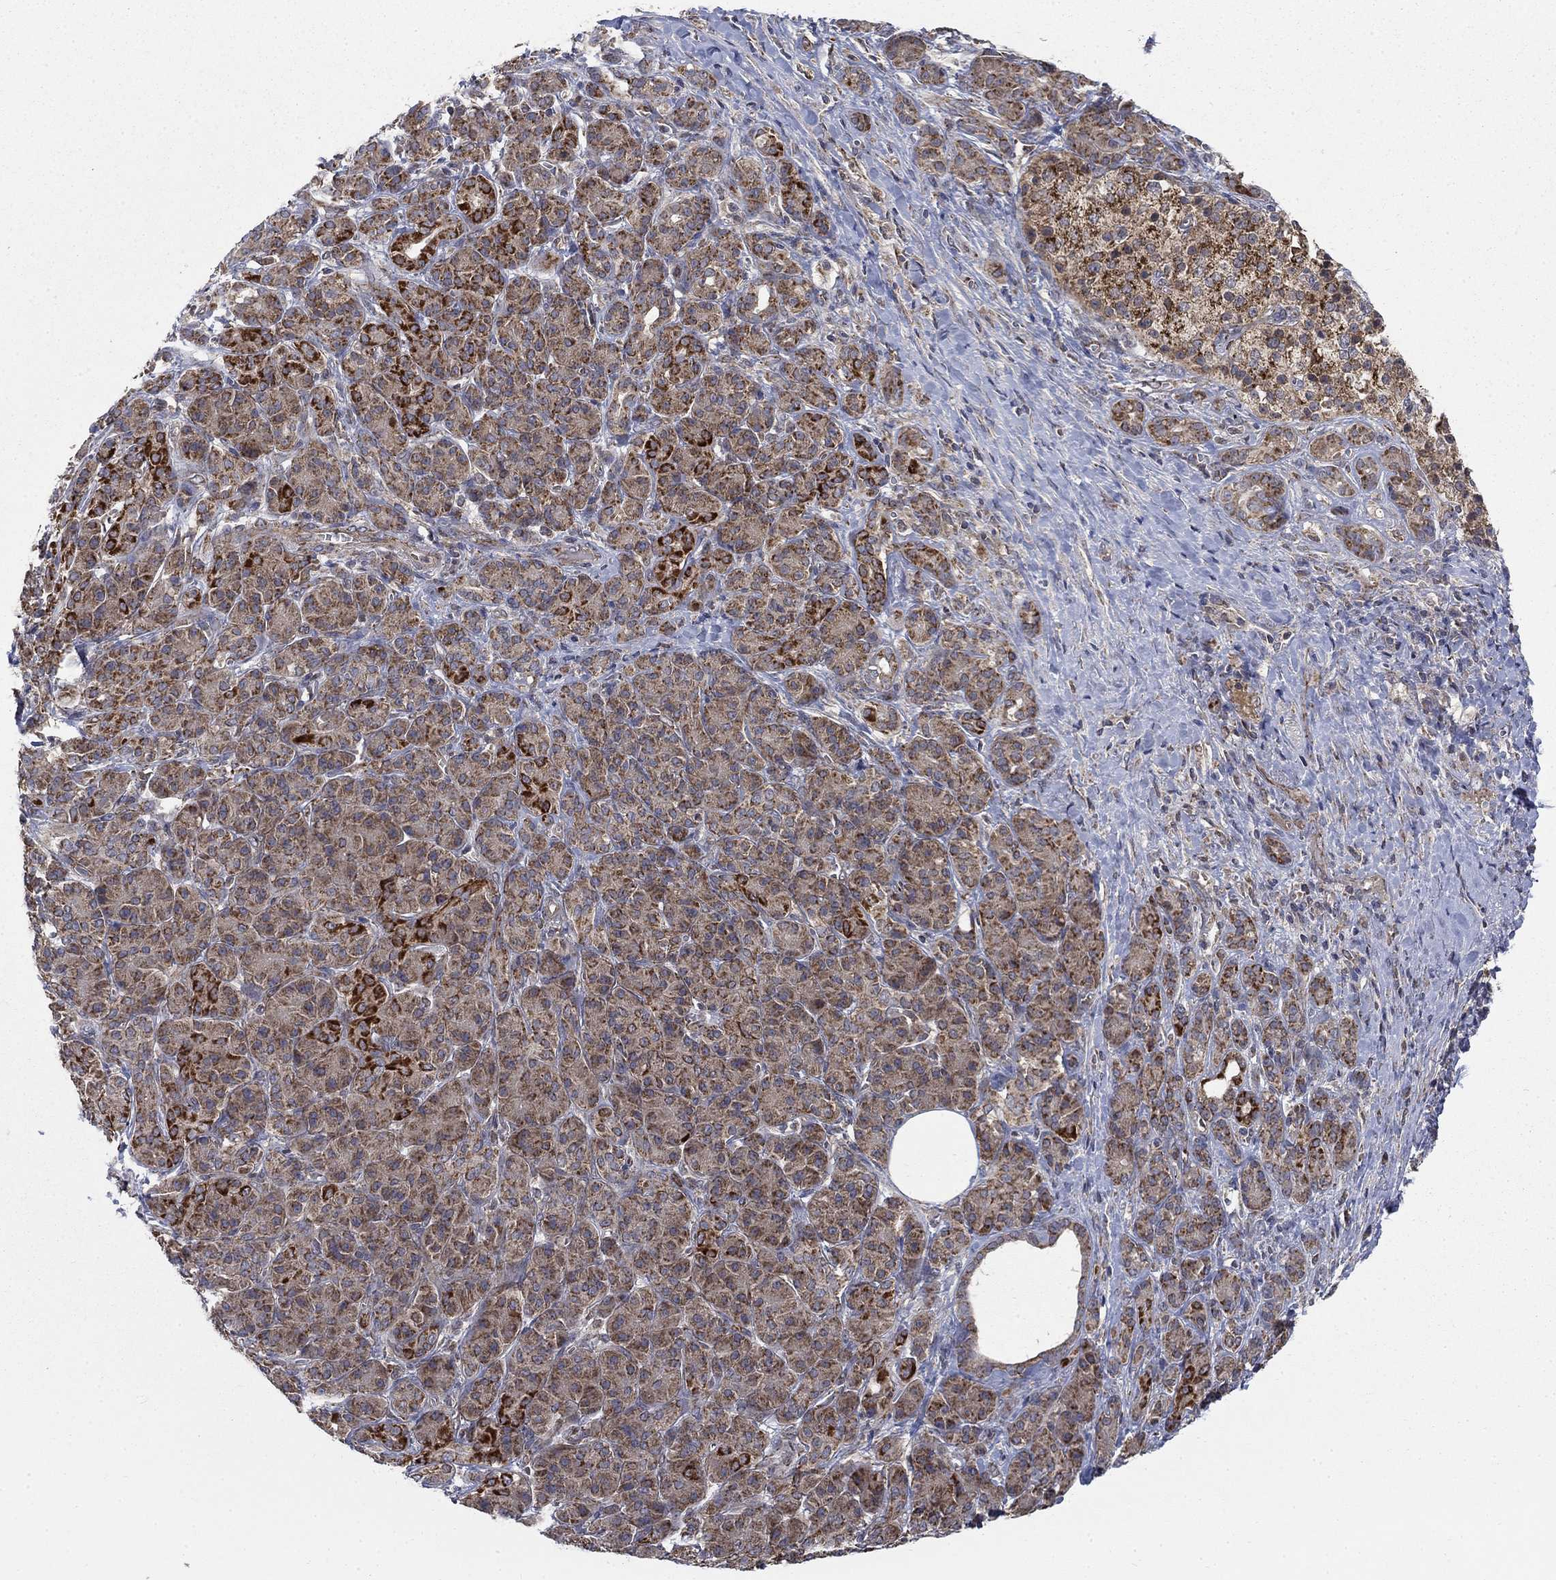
{"staining": {"intensity": "strong", "quantity": "<25%", "location": "cytoplasmic/membranous"}, "tissue": "pancreatic cancer", "cell_type": "Tumor cells", "image_type": "cancer", "snomed": [{"axis": "morphology", "description": "Adenocarcinoma, NOS"}, {"axis": "topography", "description": "Pancreas"}], "caption": "Pancreatic adenocarcinoma tissue exhibits strong cytoplasmic/membranous staining in about <25% of tumor cells", "gene": "NME7", "patient": {"sex": "male", "age": 61}}